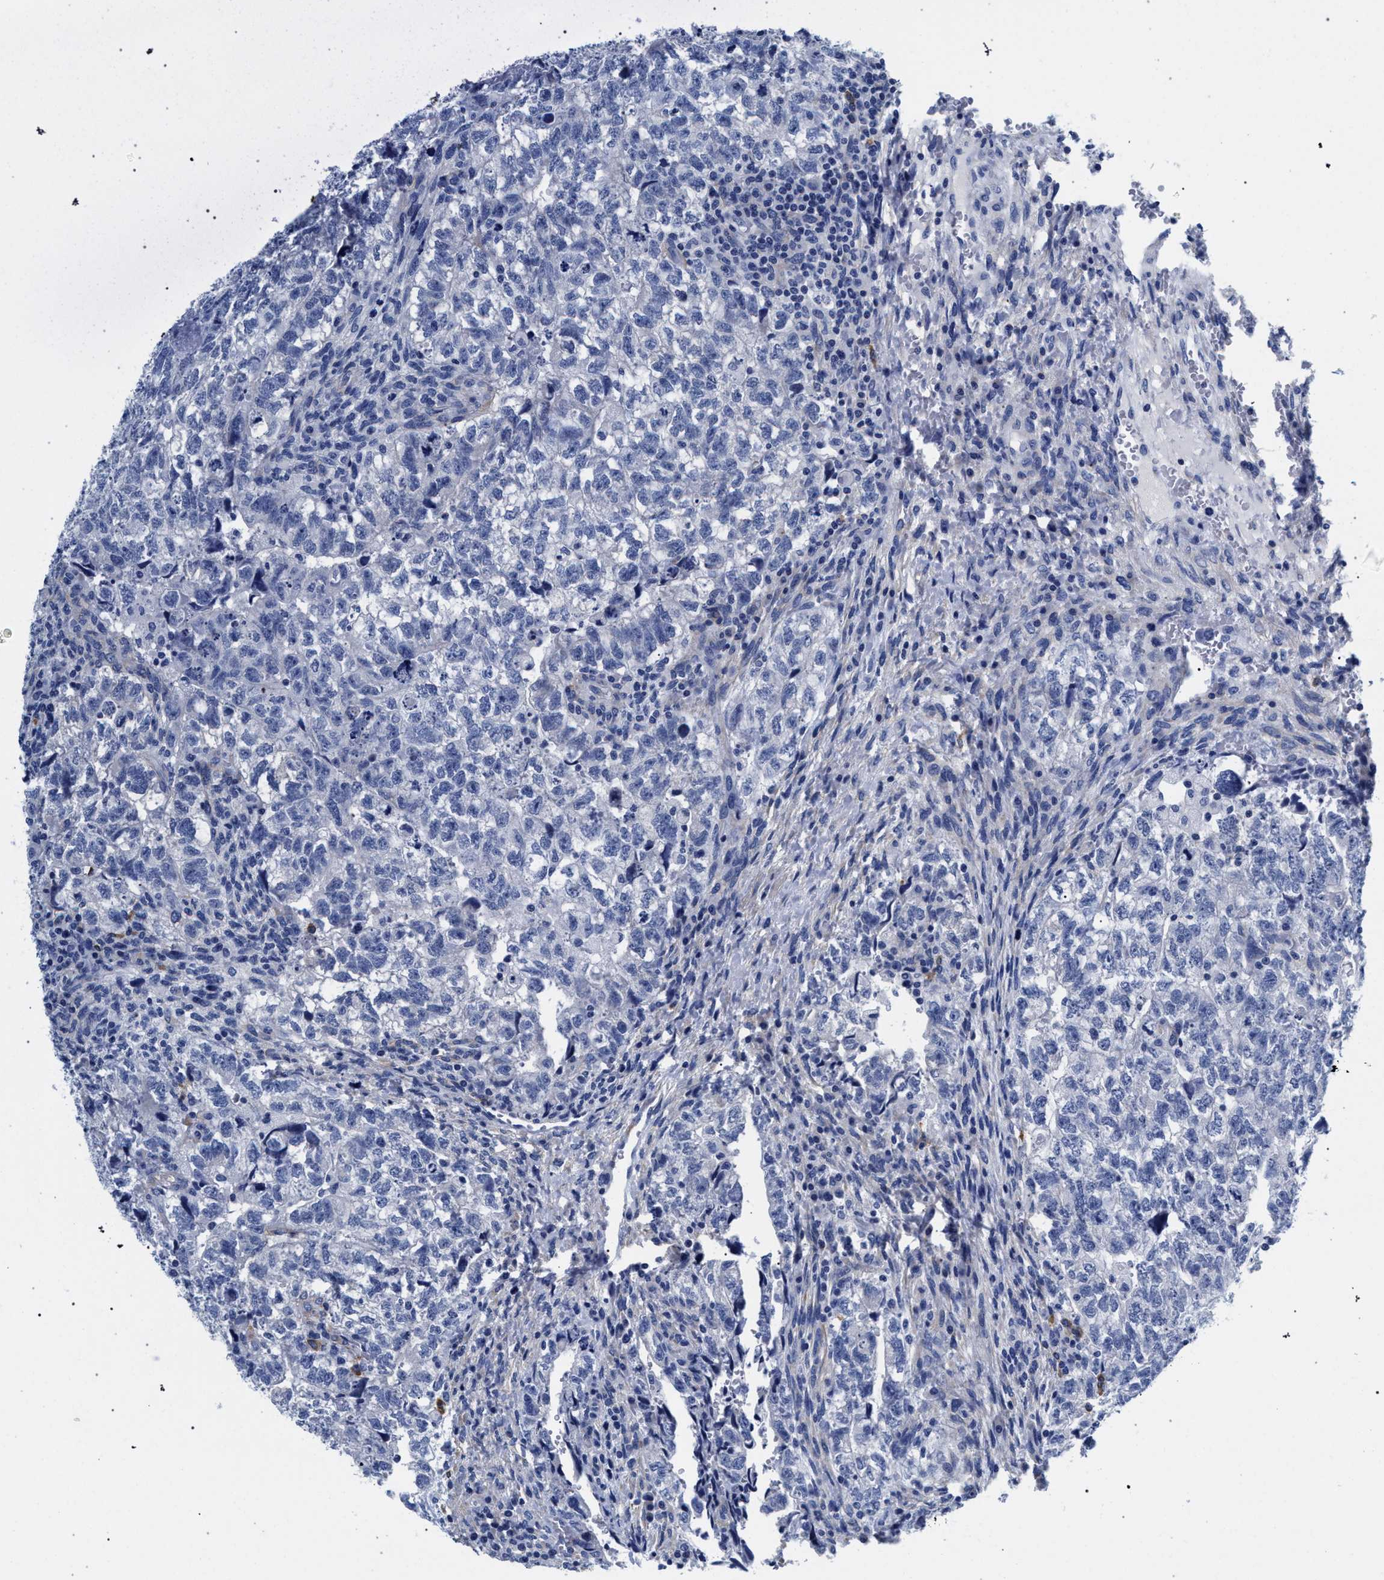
{"staining": {"intensity": "negative", "quantity": "none", "location": "none"}, "tissue": "testis cancer", "cell_type": "Tumor cells", "image_type": "cancer", "snomed": [{"axis": "morphology", "description": "Carcinoma, Embryonal, NOS"}, {"axis": "topography", "description": "Testis"}], "caption": "A micrograph of testis cancer stained for a protein exhibits no brown staining in tumor cells.", "gene": "AKAP4", "patient": {"sex": "male", "age": 36}}